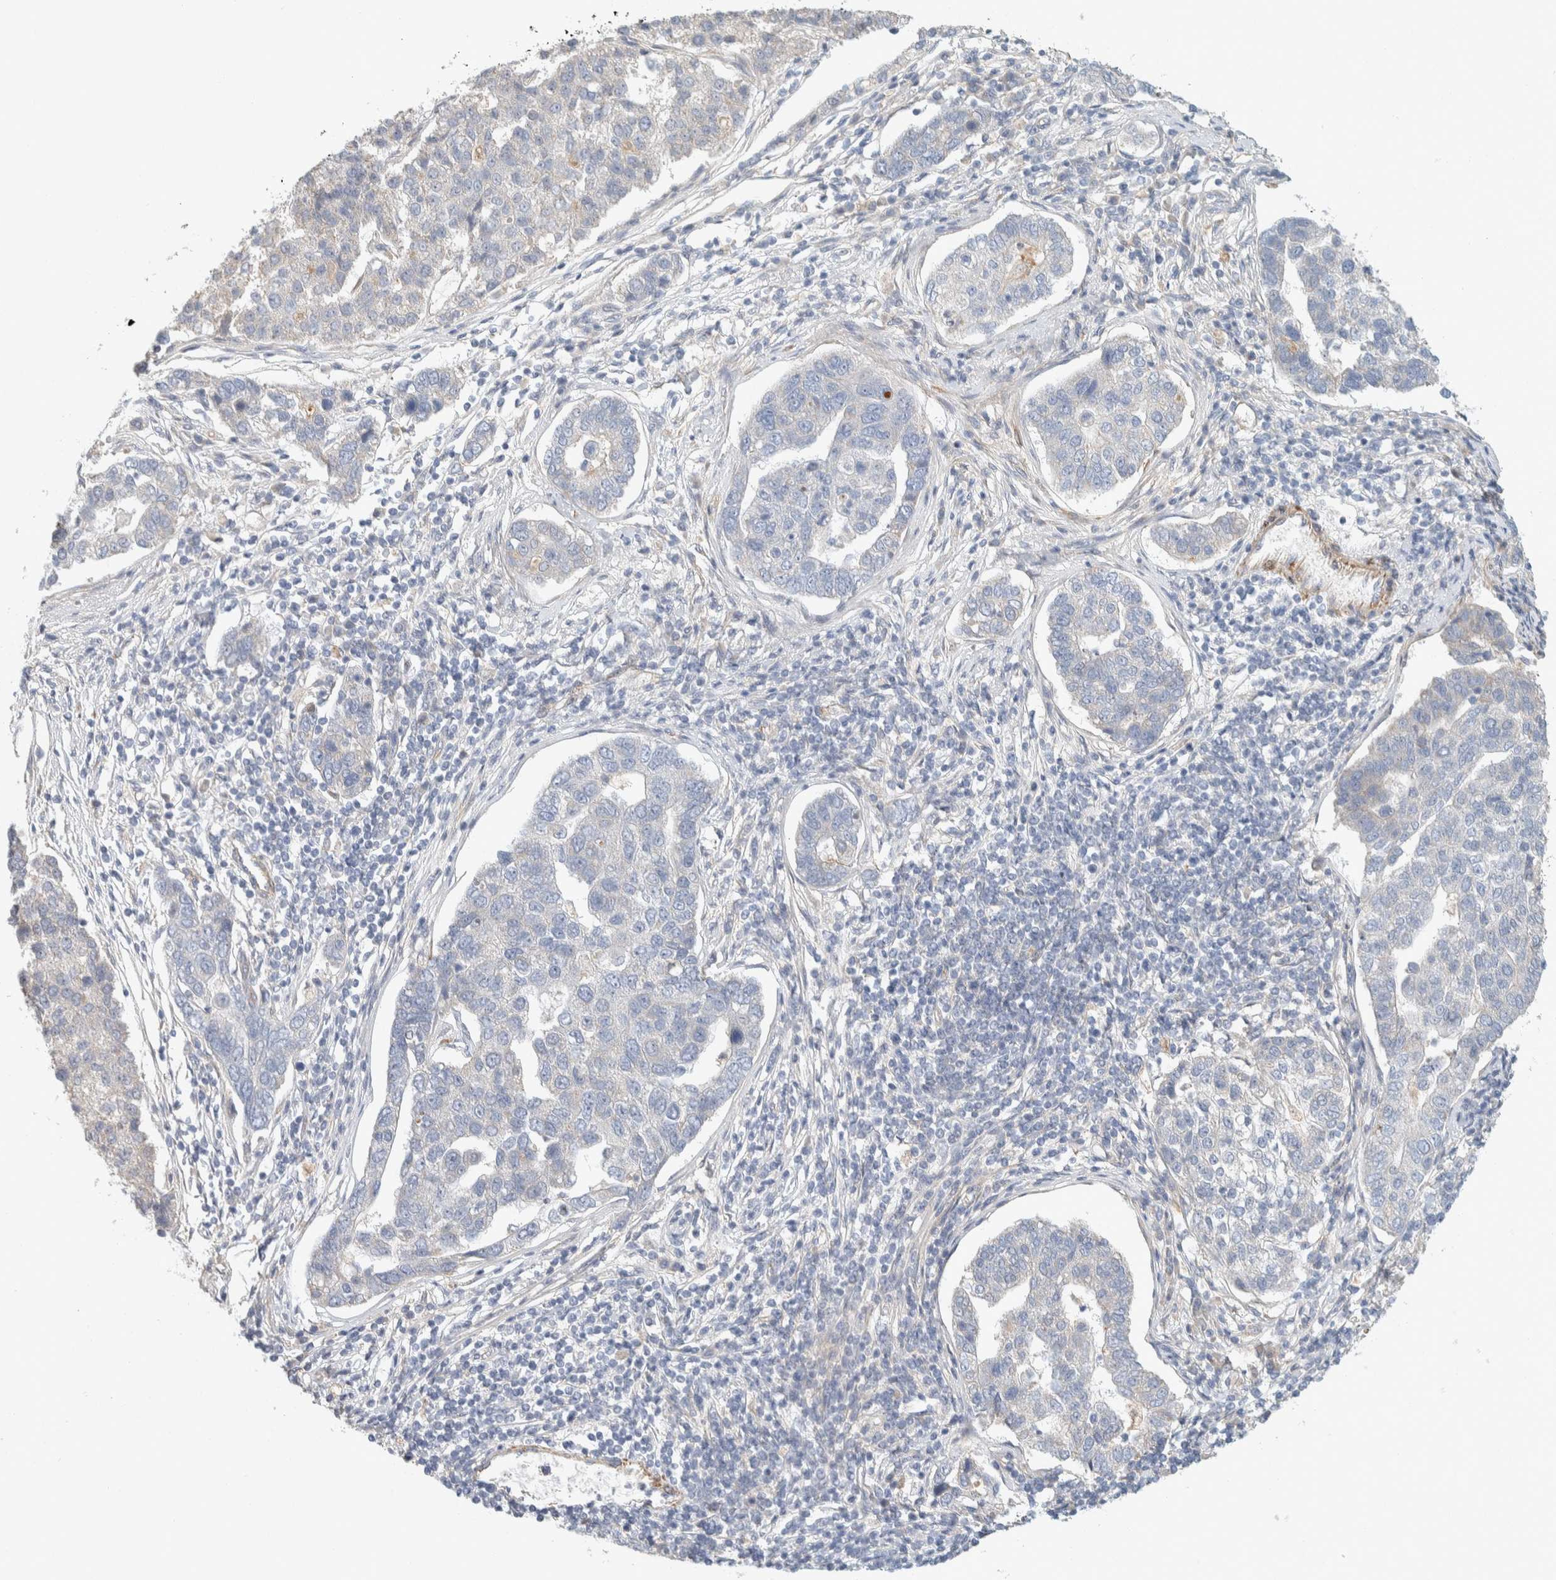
{"staining": {"intensity": "negative", "quantity": "none", "location": "none"}, "tissue": "pancreatic cancer", "cell_type": "Tumor cells", "image_type": "cancer", "snomed": [{"axis": "morphology", "description": "Adenocarcinoma, NOS"}, {"axis": "topography", "description": "Pancreas"}], "caption": "This is a photomicrograph of immunohistochemistry (IHC) staining of pancreatic cancer, which shows no positivity in tumor cells. The staining was performed using DAB to visualize the protein expression in brown, while the nuclei were stained in blue with hematoxylin (Magnification: 20x).", "gene": "CDR2", "patient": {"sex": "female", "age": 61}}